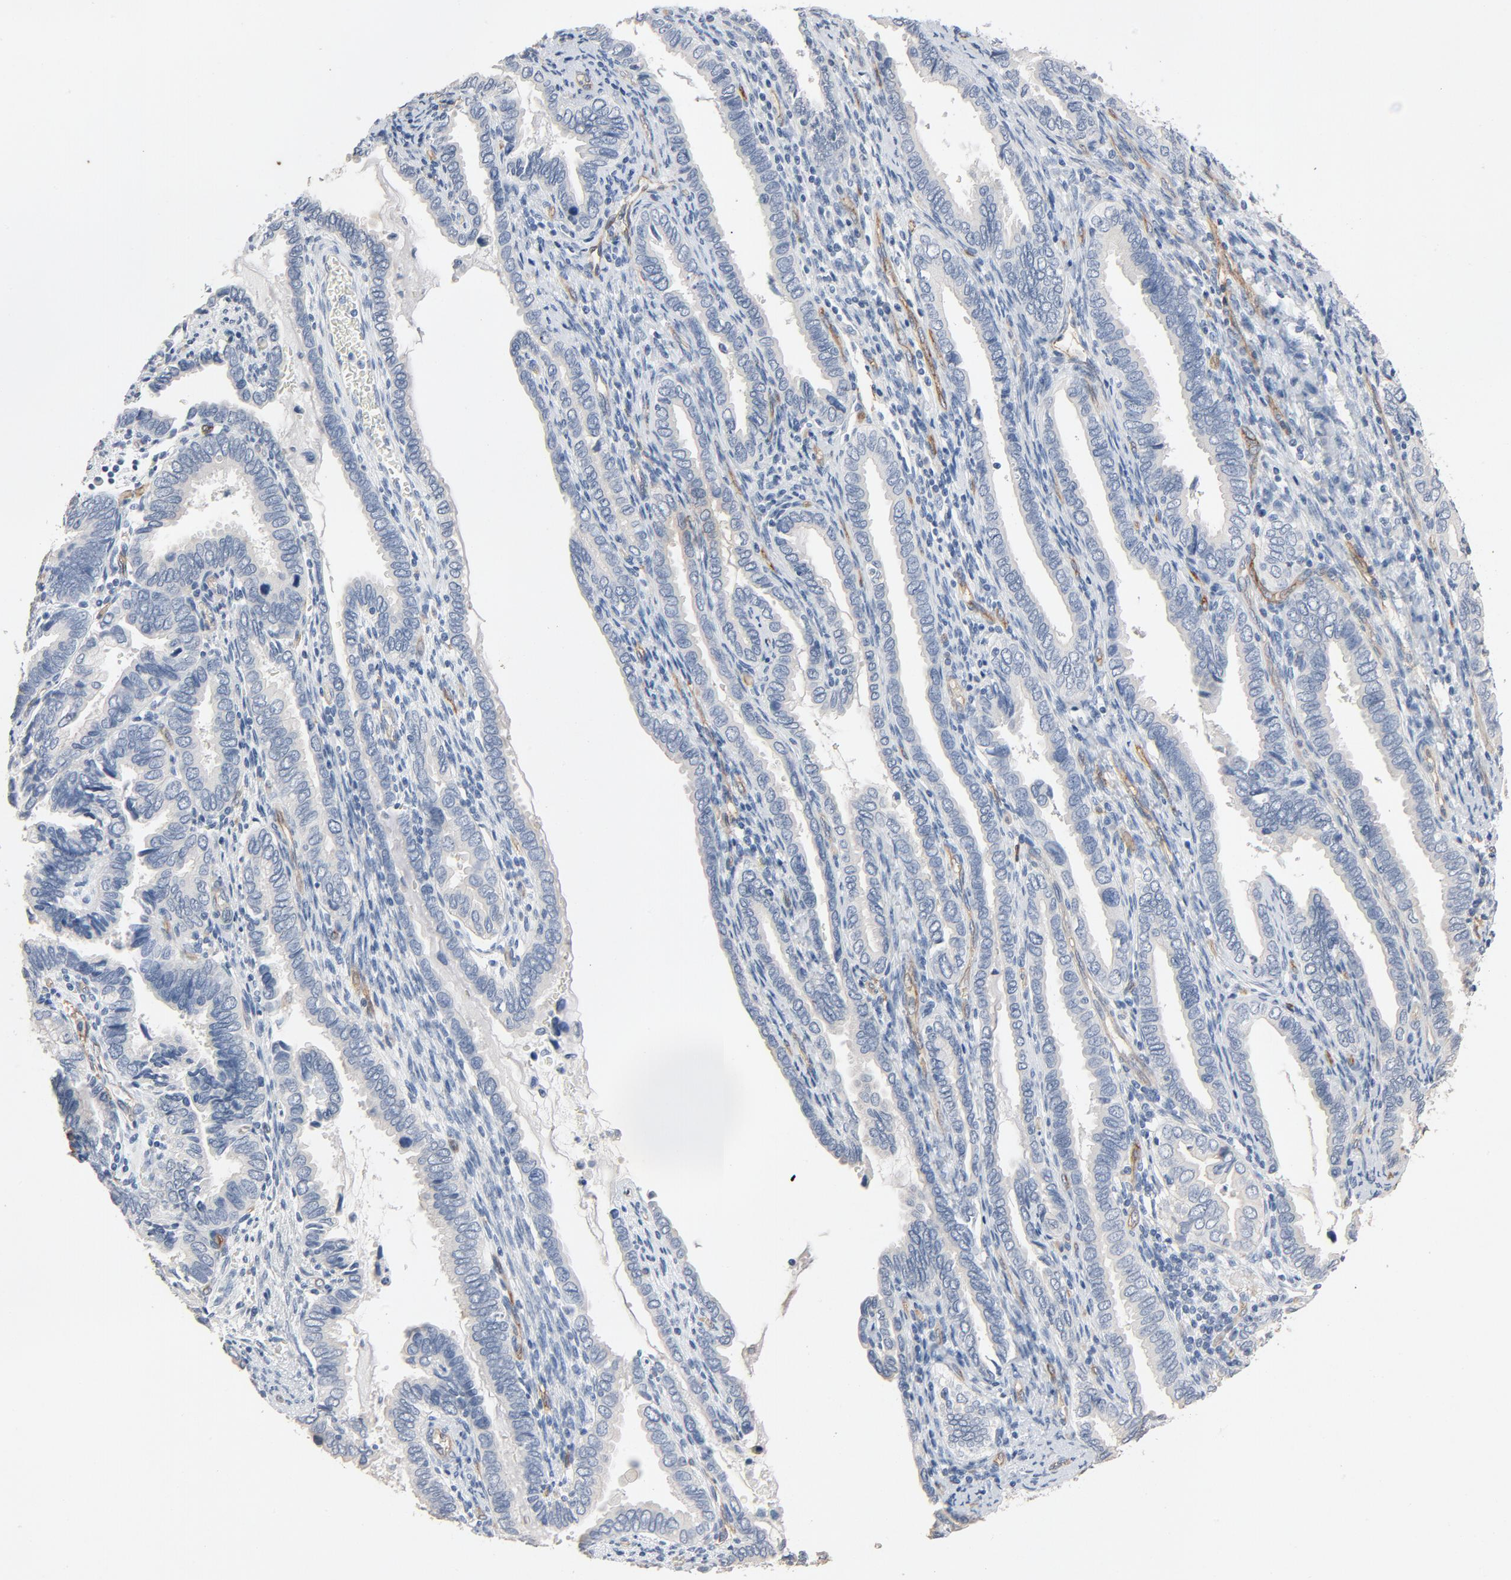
{"staining": {"intensity": "negative", "quantity": "none", "location": "none"}, "tissue": "cervical cancer", "cell_type": "Tumor cells", "image_type": "cancer", "snomed": [{"axis": "morphology", "description": "Adenocarcinoma, NOS"}, {"axis": "topography", "description": "Cervix"}], "caption": "High magnification brightfield microscopy of cervical cancer stained with DAB (brown) and counterstained with hematoxylin (blue): tumor cells show no significant staining. Nuclei are stained in blue.", "gene": "KDR", "patient": {"sex": "female", "age": 49}}